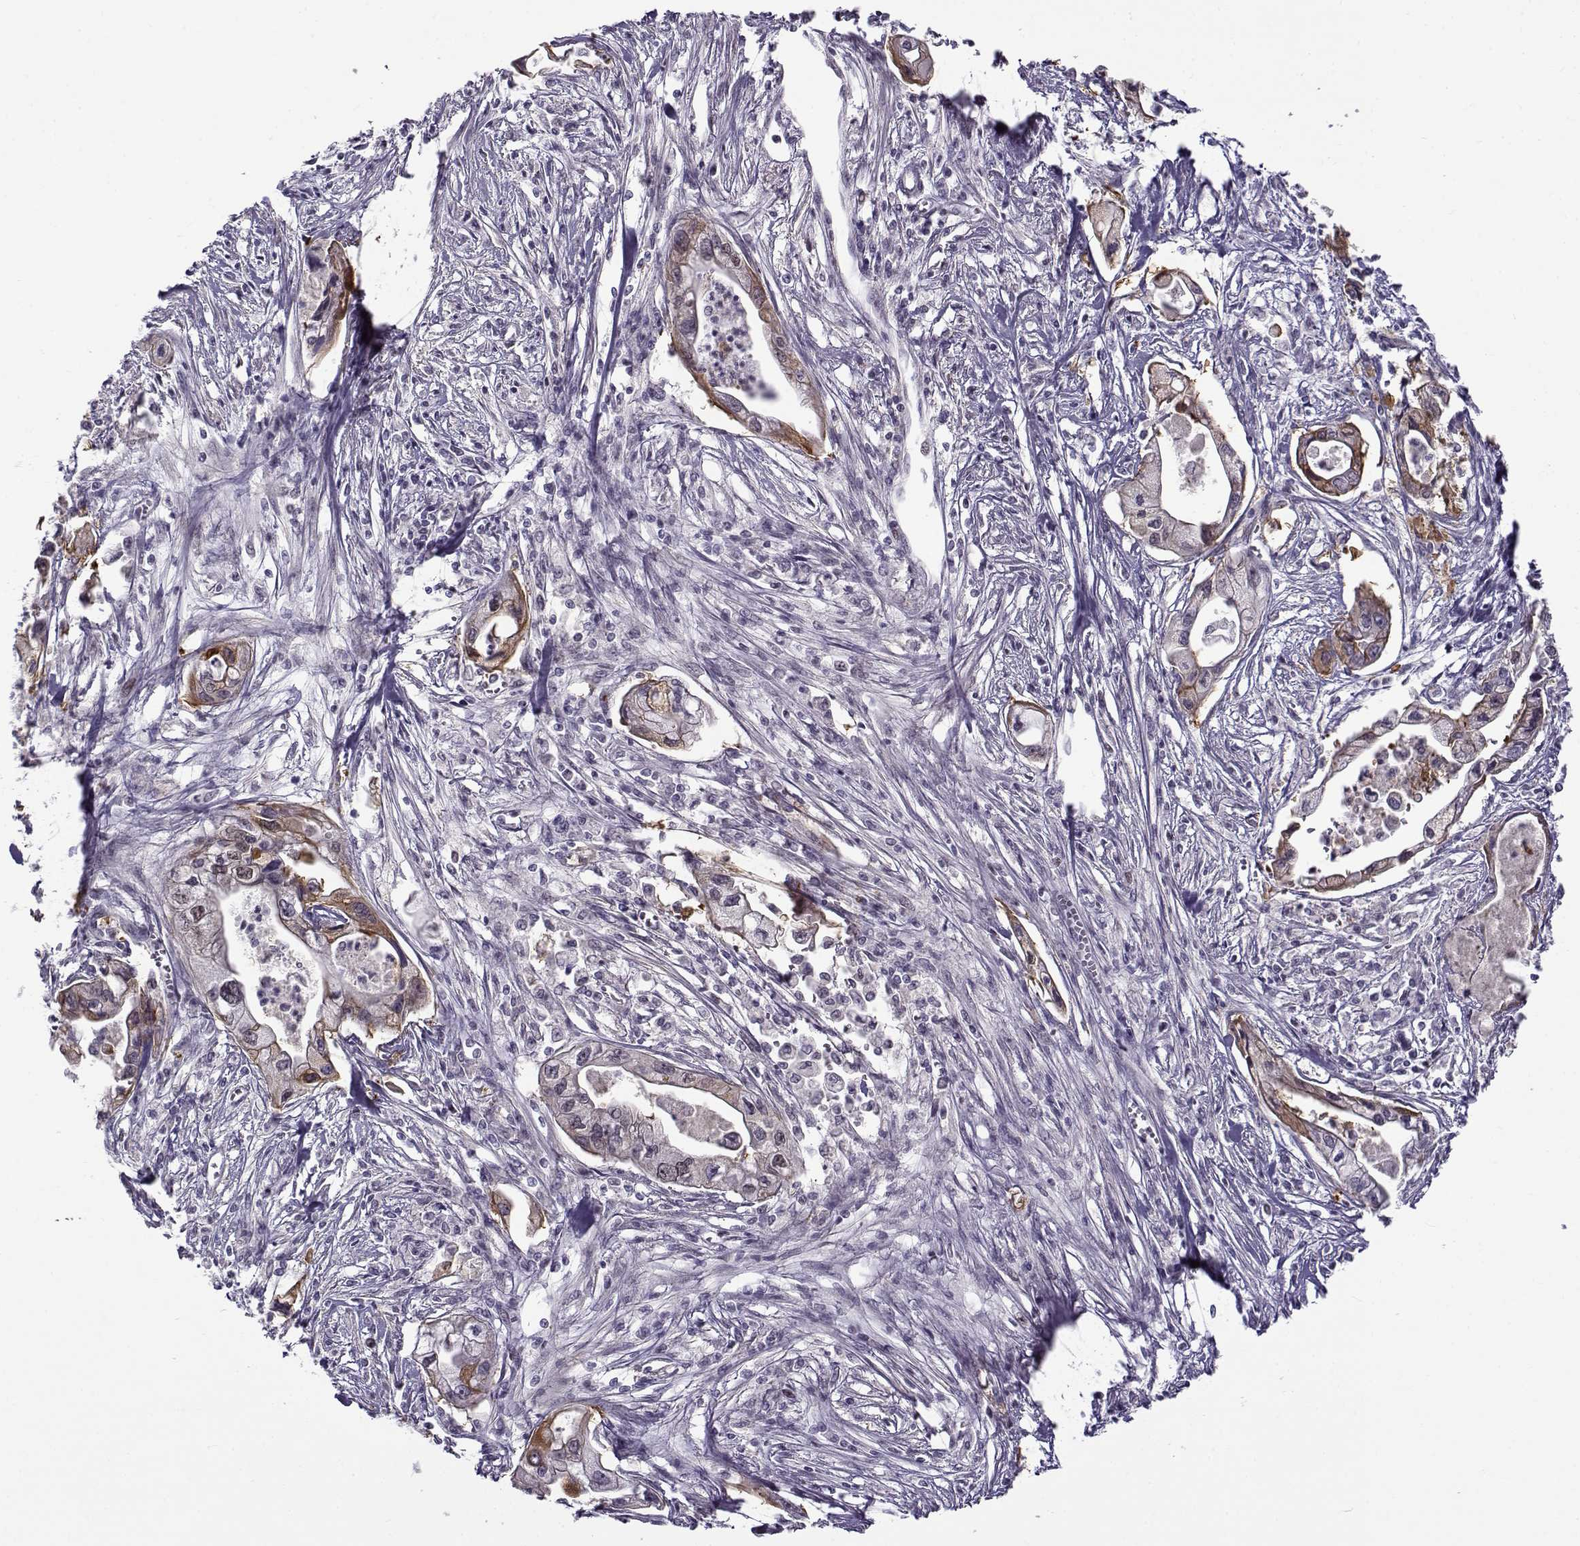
{"staining": {"intensity": "weak", "quantity": "<25%", "location": "cytoplasmic/membranous"}, "tissue": "pancreatic cancer", "cell_type": "Tumor cells", "image_type": "cancer", "snomed": [{"axis": "morphology", "description": "Adenocarcinoma, NOS"}, {"axis": "topography", "description": "Pancreas"}], "caption": "DAB (3,3'-diaminobenzidine) immunohistochemical staining of adenocarcinoma (pancreatic) reveals no significant staining in tumor cells.", "gene": "BACH1", "patient": {"sex": "male", "age": 70}}